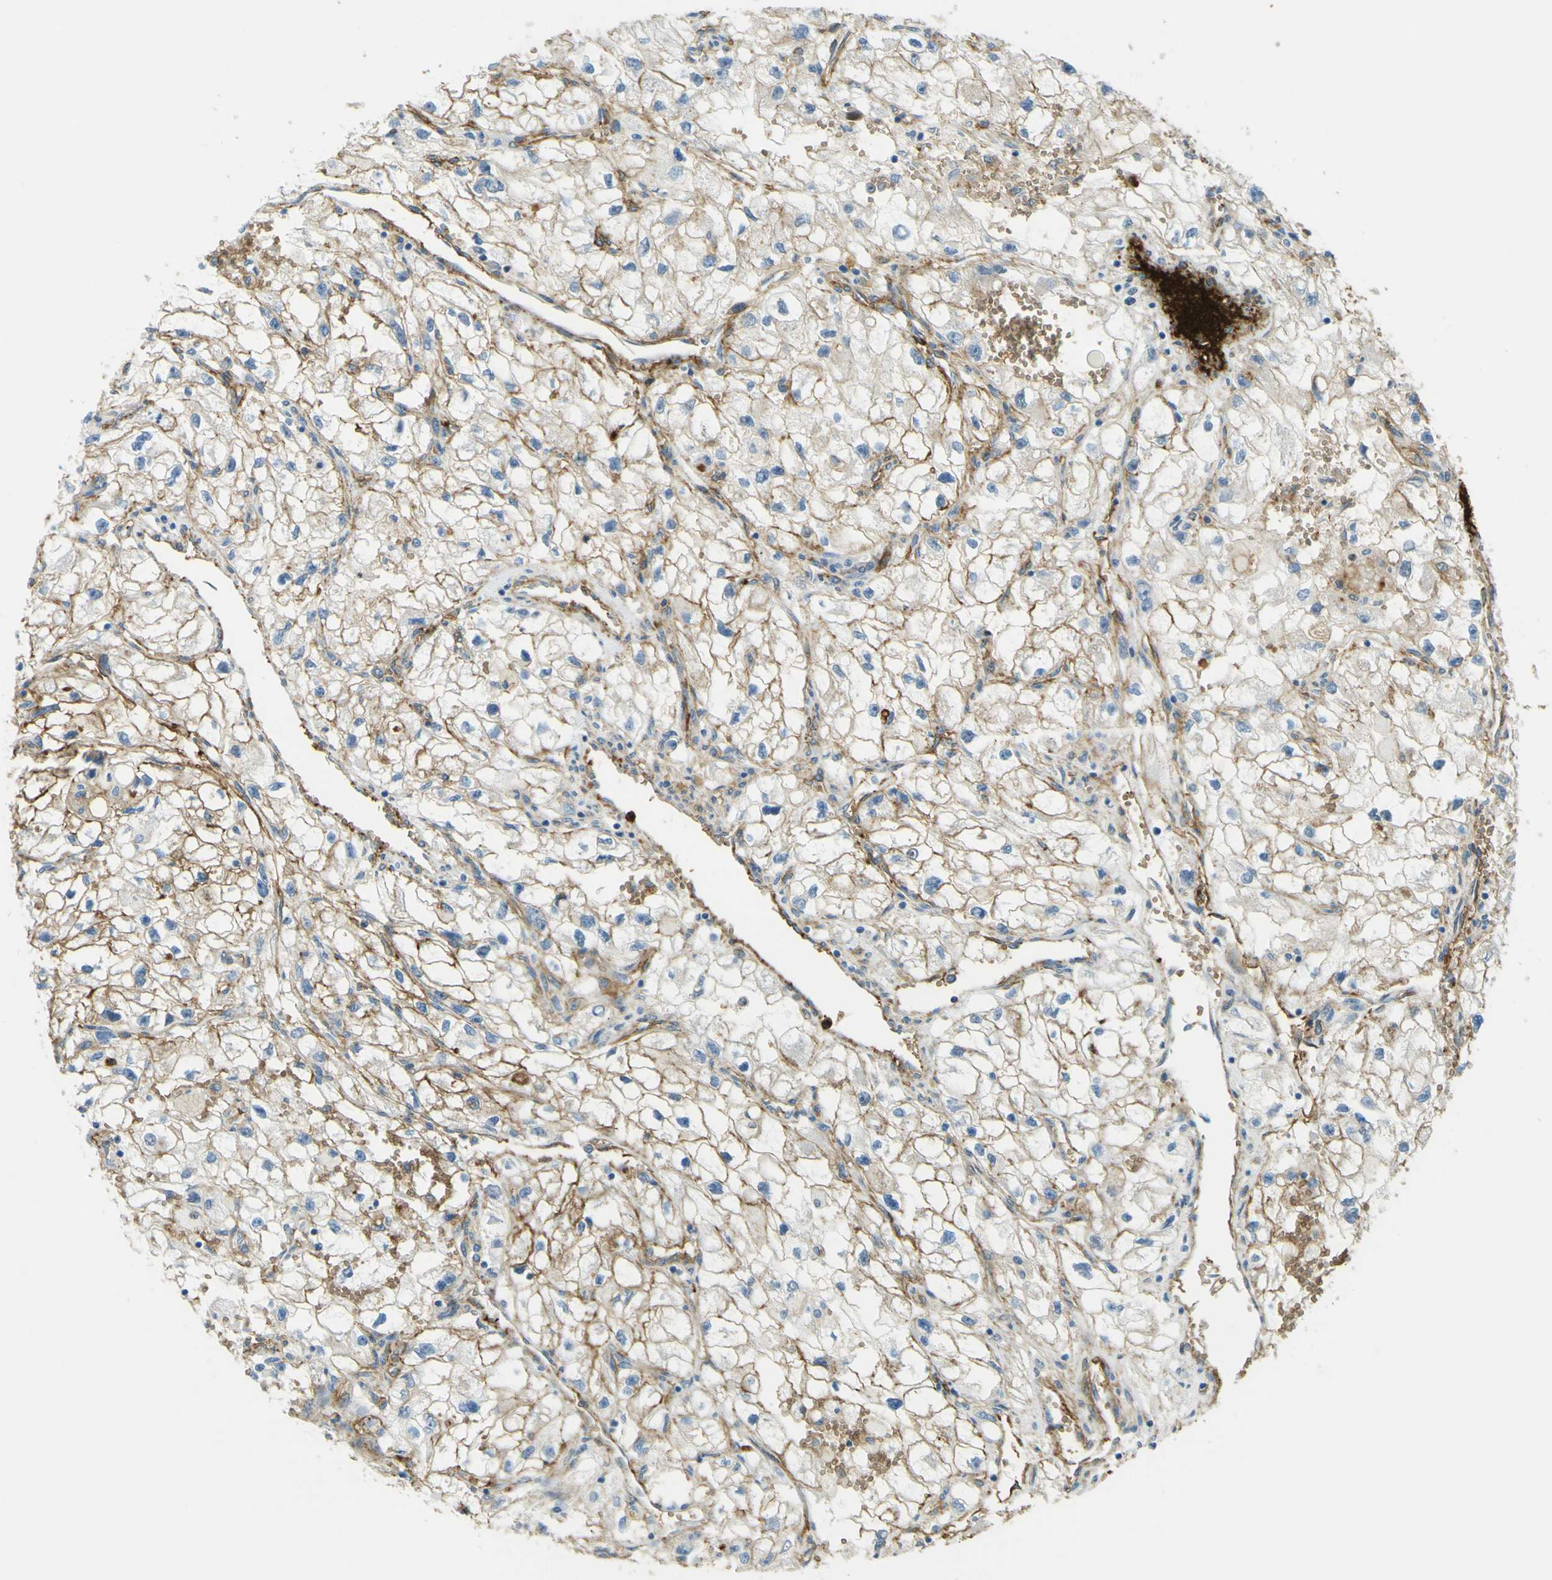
{"staining": {"intensity": "moderate", "quantity": "25%-75%", "location": "cytoplasmic/membranous"}, "tissue": "renal cancer", "cell_type": "Tumor cells", "image_type": "cancer", "snomed": [{"axis": "morphology", "description": "Adenocarcinoma, NOS"}, {"axis": "topography", "description": "Kidney"}], "caption": "Immunohistochemical staining of renal cancer shows medium levels of moderate cytoplasmic/membranous positivity in approximately 25%-75% of tumor cells.", "gene": "PLXDC1", "patient": {"sex": "female", "age": 70}}